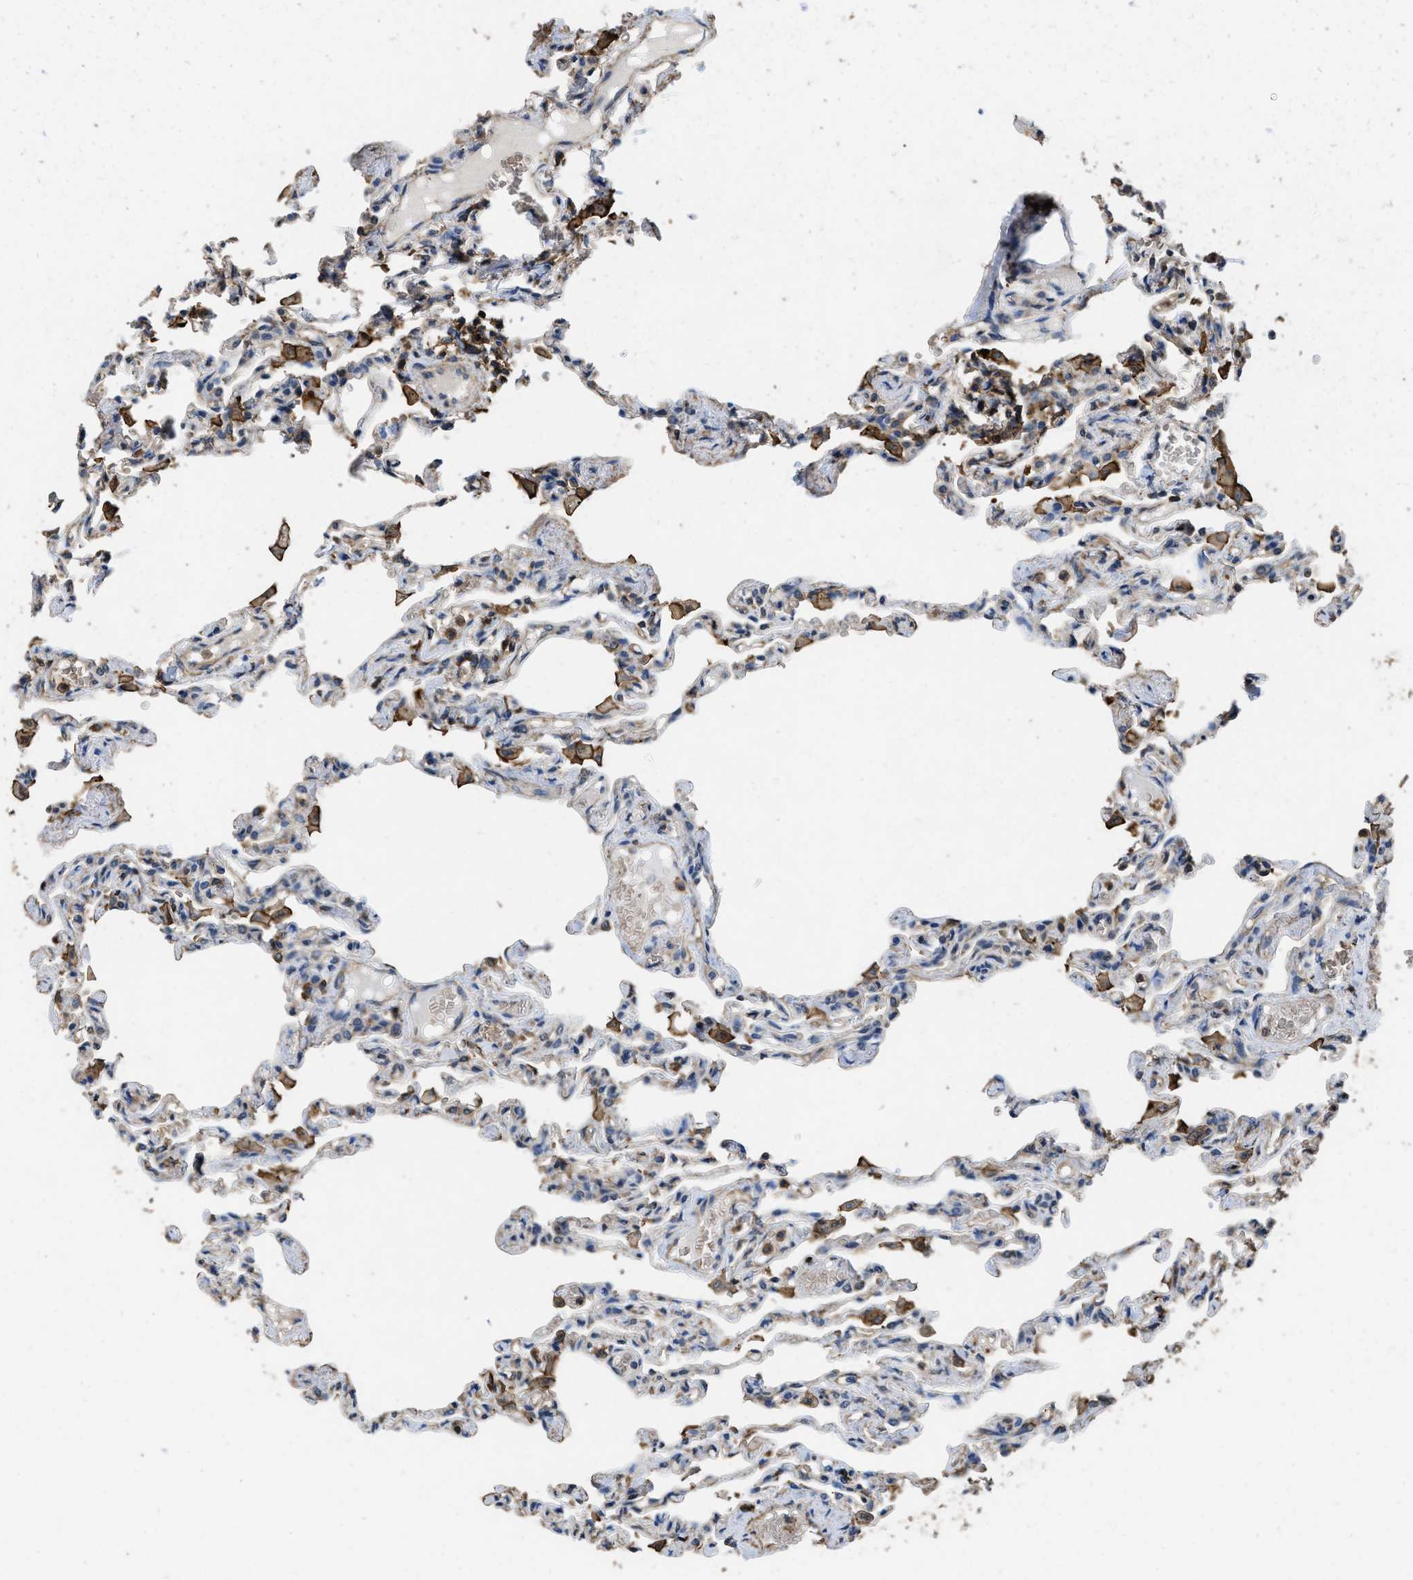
{"staining": {"intensity": "weak", "quantity": "25%-75%", "location": "cytoplasmic/membranous"}, "tissue": "lung", "cell_type": "Alveolar cells", "image_type": "normal", "snomed": [{"axis": "morphology", "description": "Normal tissue, NOS"}, {"axis": "topography", "description": "Lung"}], "caption": "Alveolar cells show low levels of weak cytoplasmic/membranous expression in approximately 25%-75% of cells in unremarkable lung.", "gene": "LINGO2", "patient": {"sex": "male", "age": 21}}